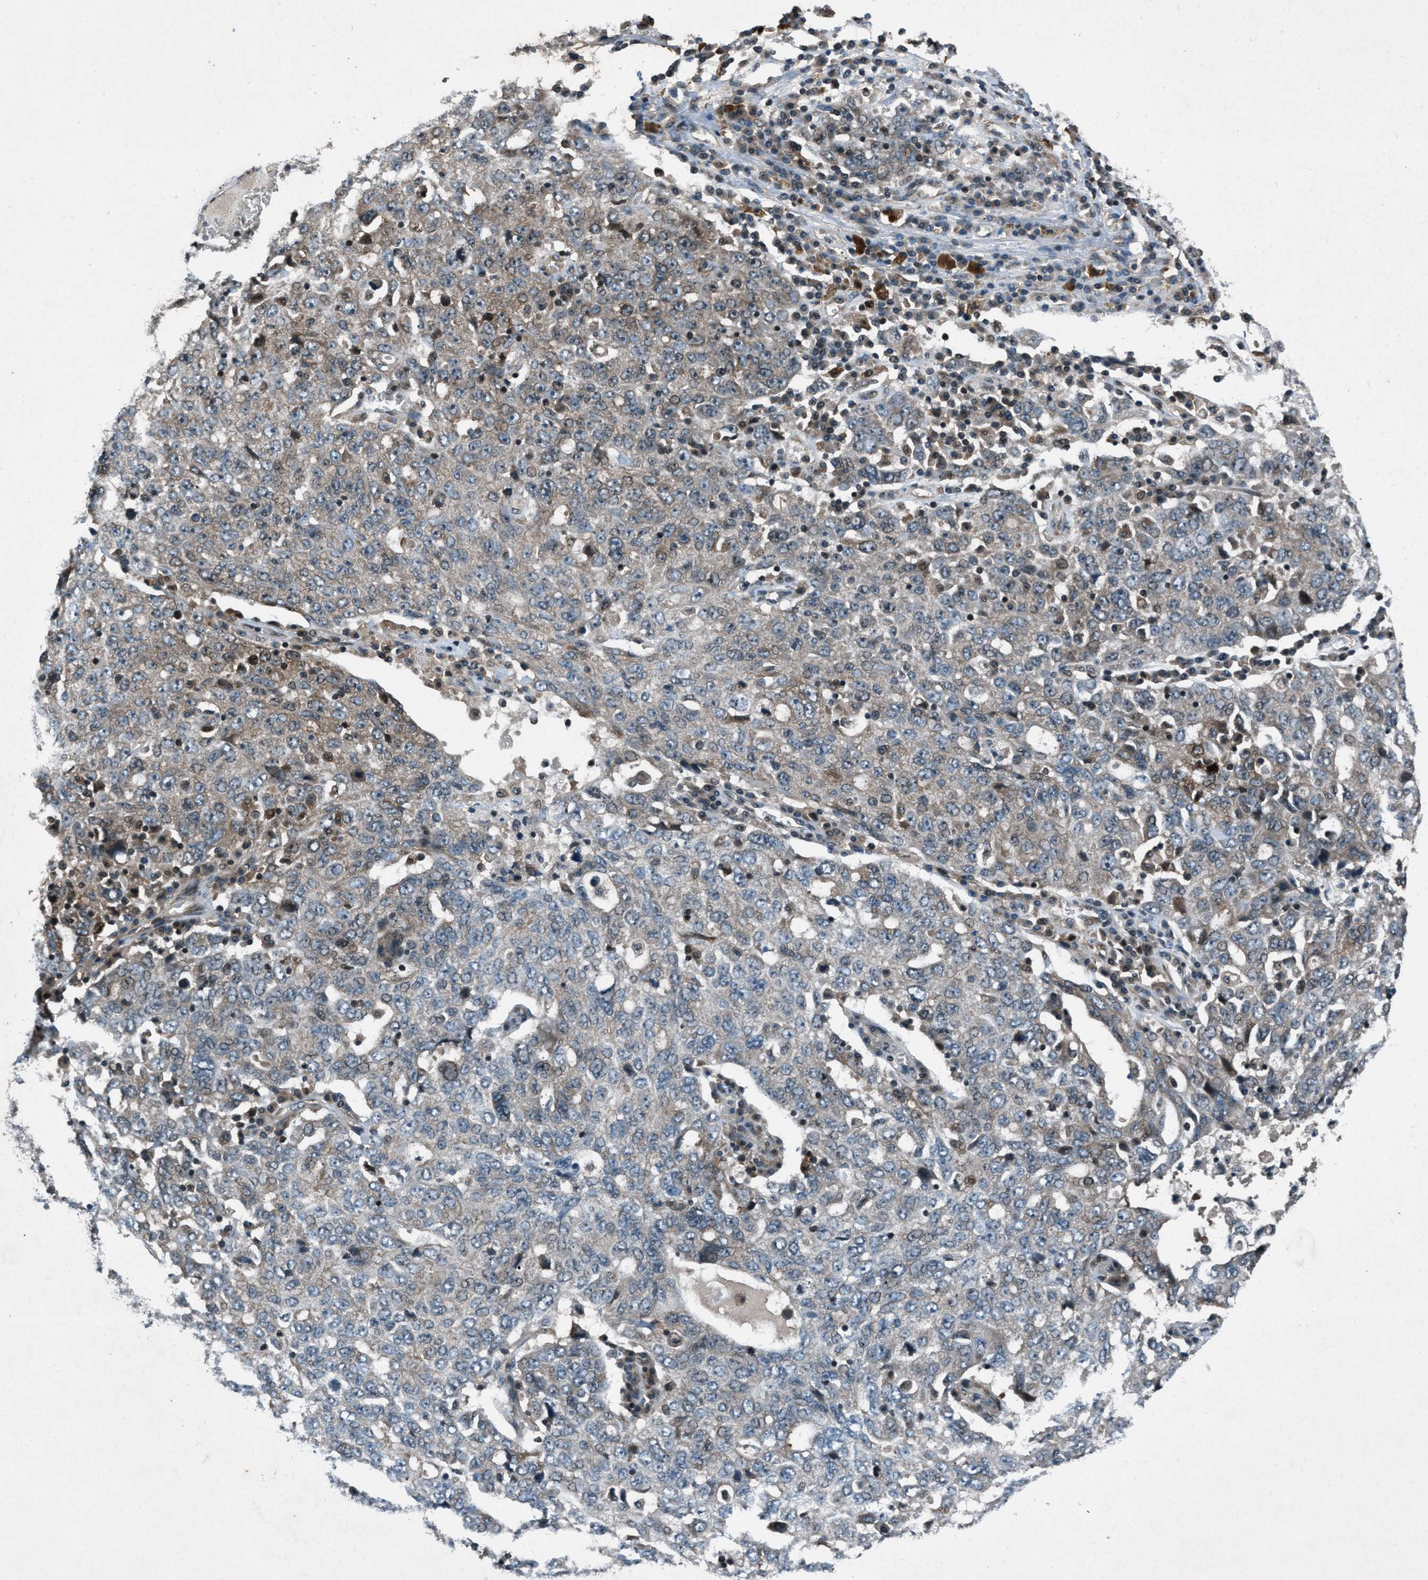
{"staining": {"intensity": "weak", "quantity": "25%-75%", "location": "cytoplasmic/membranous"}, "tissue": "ovarian cancer", "cell_type": "Tumor cells", "image_type": "cancer", "snomed": [{"axis": "morphology", "description": "Carcinoma, endometroid"}, {"axis": "topography", "description": "Ovary"}], "caption": "Ovarian cancer tissue exhibits weak cytoplasmic/membranous staining in about 25%-75% of tumor cells", "gene": "EPSTI1", "patient": {"sex": "female", "age": 62}}